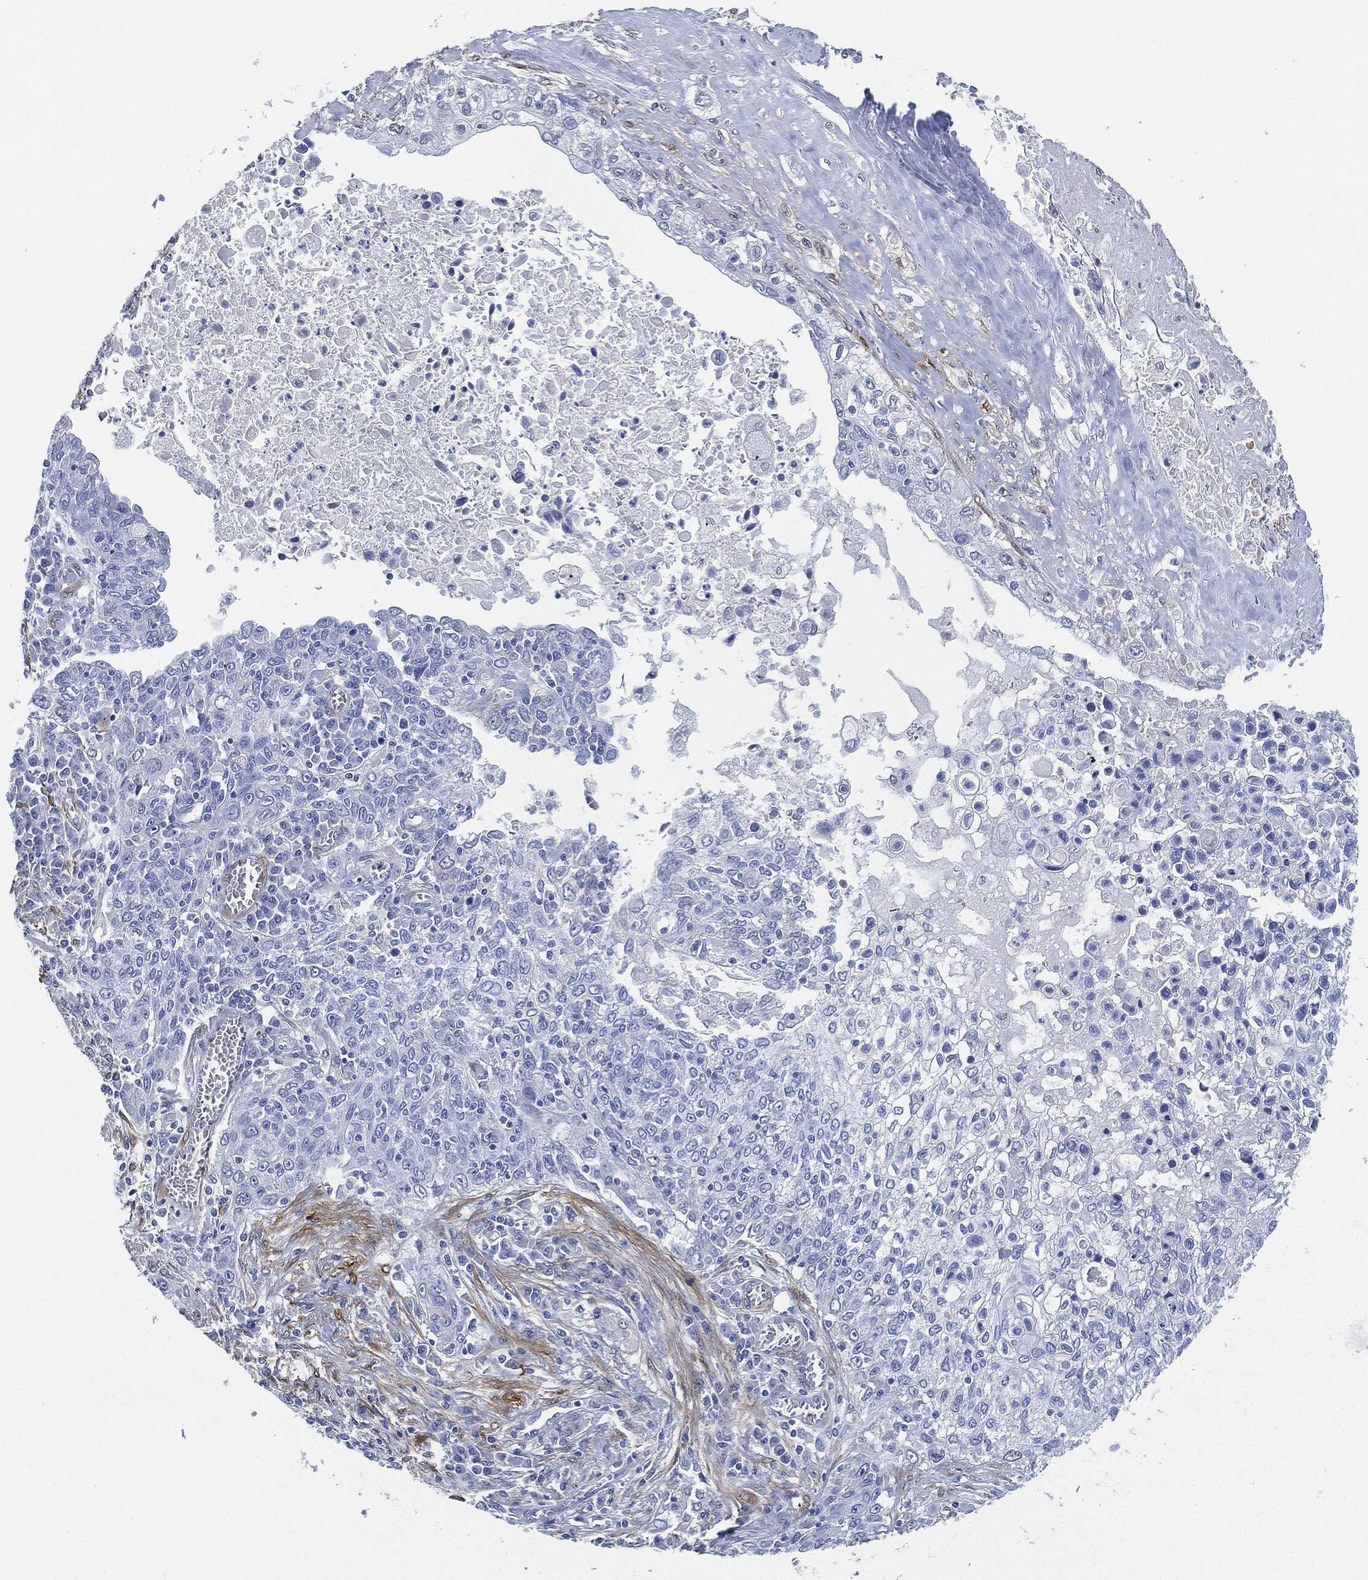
{"staining": {"intensity": "negative", "quantity": "none", "location": "none"}, "tissue": "lung cancer", "cell_type": "Tumor cells", "image_type": "cancer", "snomed": [{"axis": "morphology", "description": "Squamous cell carcinoma, NOS"}, {"axis": "topography", "description": "Lung"}], "caption": "Tumor cells are negative for protein expression in human lung cancer. The staining is performed using DAB (3,3'-diaminobenzidine) brown chromogen with nuclei counter-stained in using hematoxylin.", "gene": "TAGLN", "patient": {"sex": "female", "age": 69}}